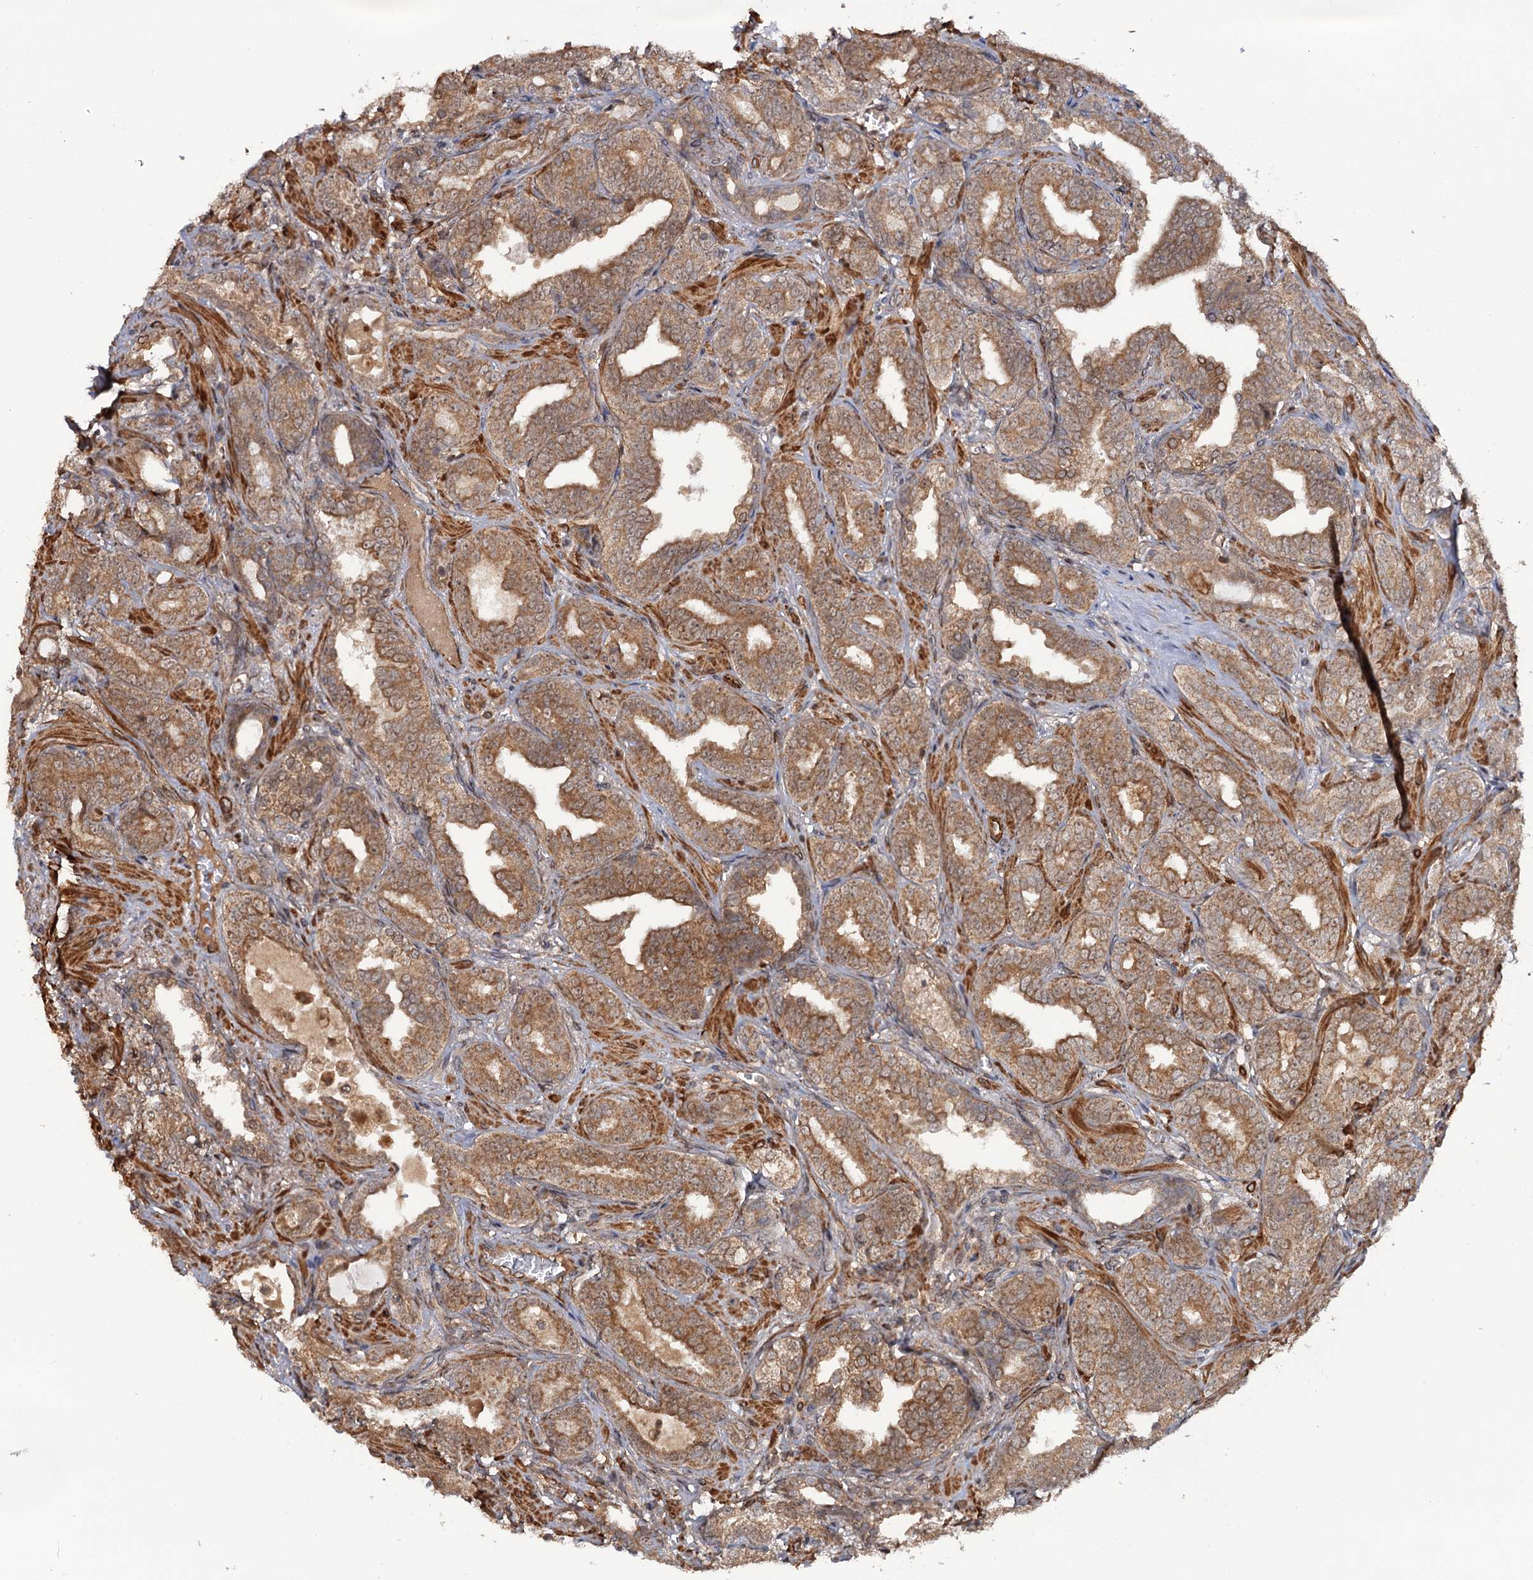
{"staining": {"intensity": "moderate", "quantity": ">75%", "location": "cytoplasmic/membranous"}, "tissue": "prostate cancer", "cell_type": "Tumor cells", "image_type": "cancer", "snomed": [{"axis": "morphology", "description": "Adenocarcinoma, High grade"}, {"axis": "topography", "description": "Prostate and seminal vesicle, NOS"}], "caption": "Moderate cytoplasmic/membranous positivity for a protein is present in about >75% of tumor cells of prostate adenocarcinoma (high-grade) using immunohistochemistry.", "gene": "FSIP1", "patient": {"sex": "male", "age": 67}}